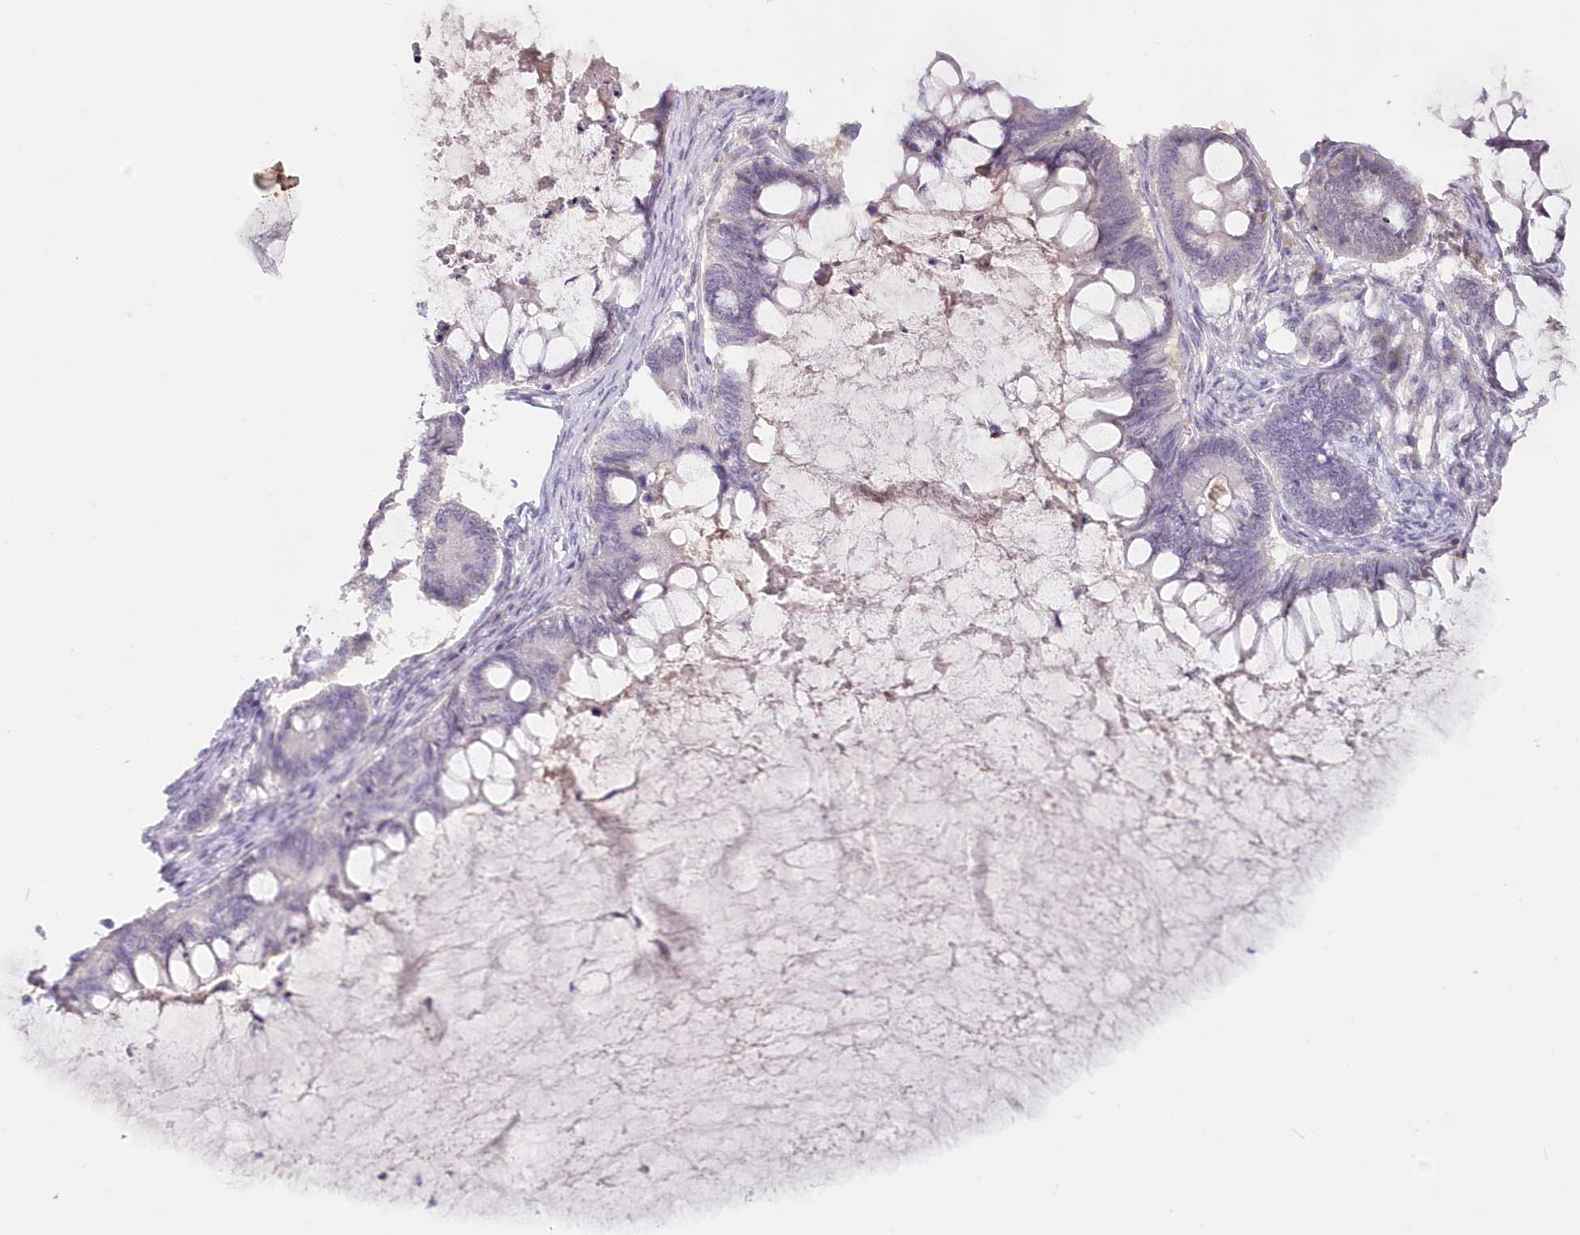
{"staining": {"intensity": "negative", "quantity": "none", "location": "none"}, "tissue": "ovarian cancer", "cell_type": "Tumor cells", "image_type": "cancer", "snomed": [{"axis": "morphology", "description": "Cystadenocarcinoma, mucinous, NOS"}, {"axis": "topography", "description": "Ovary"}], "caption": "IHC image of ovarian mucinous cystadenocarcinoma stained for a protein (brown), which demonstrates no expression in tumor cells. (DAB (3,3'-diaminobenzidine) immunohistochemistry with hematoxylin counter stain).", "gene": "SNED1", "patient": {"sex": "female", "age": 61}}